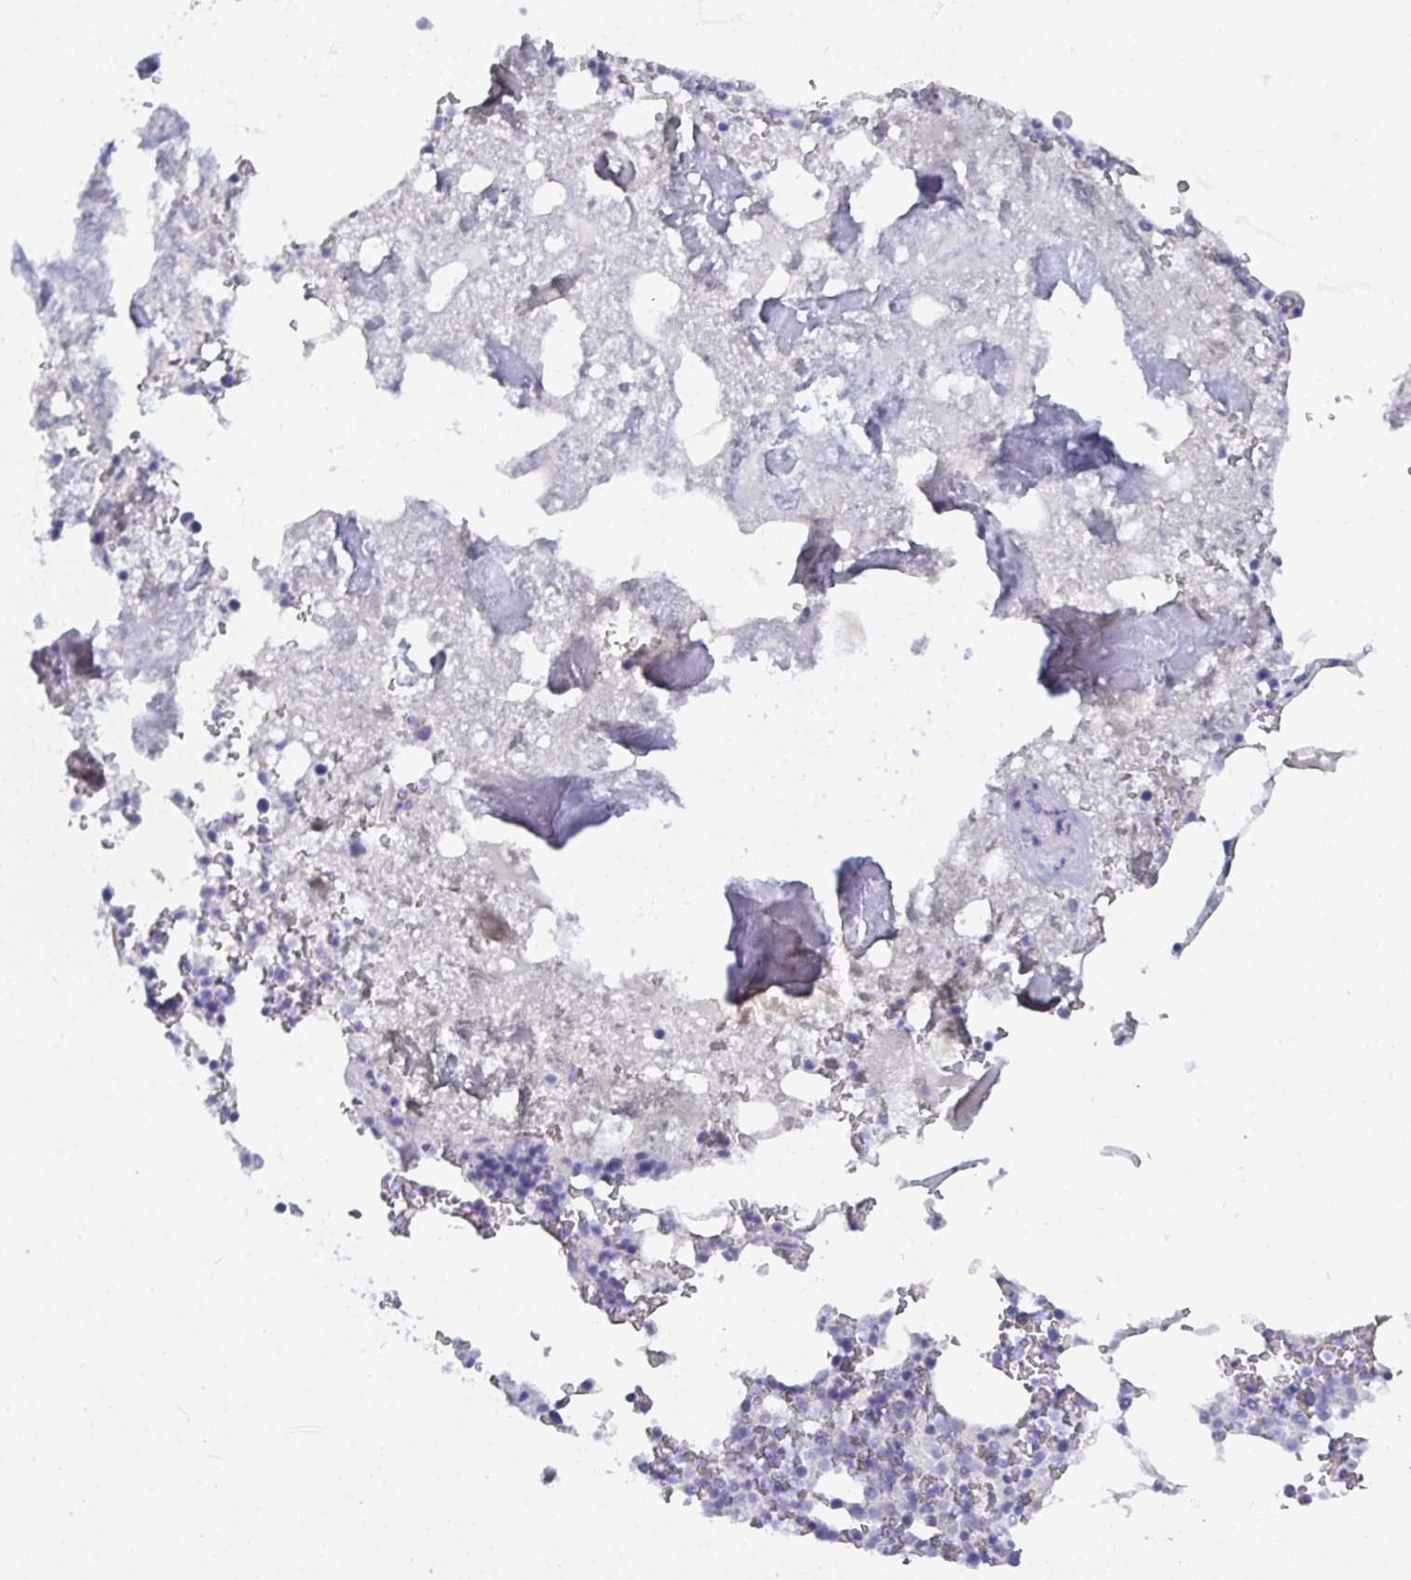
{"staining": {"intensity": "negative", "quantity": "none", "location": "none"}, "tissue": "bone marrow", "cell_type": "Hematopoietic cells", "image_type": "normal", "snomed": [{"axis": "morphology", "description": "Normal tissue, NOS"}, {"axis": "topography", "description": "Bone marrow"}], "caption": "An immunohistochemistry (IHC) histopathology image of unremarkable bone marrow is shown. There is no staining in hematopoietic cells of bone marrow.", "gene": "TMEM241", "patient": {"sex": "female", "age": 42}}